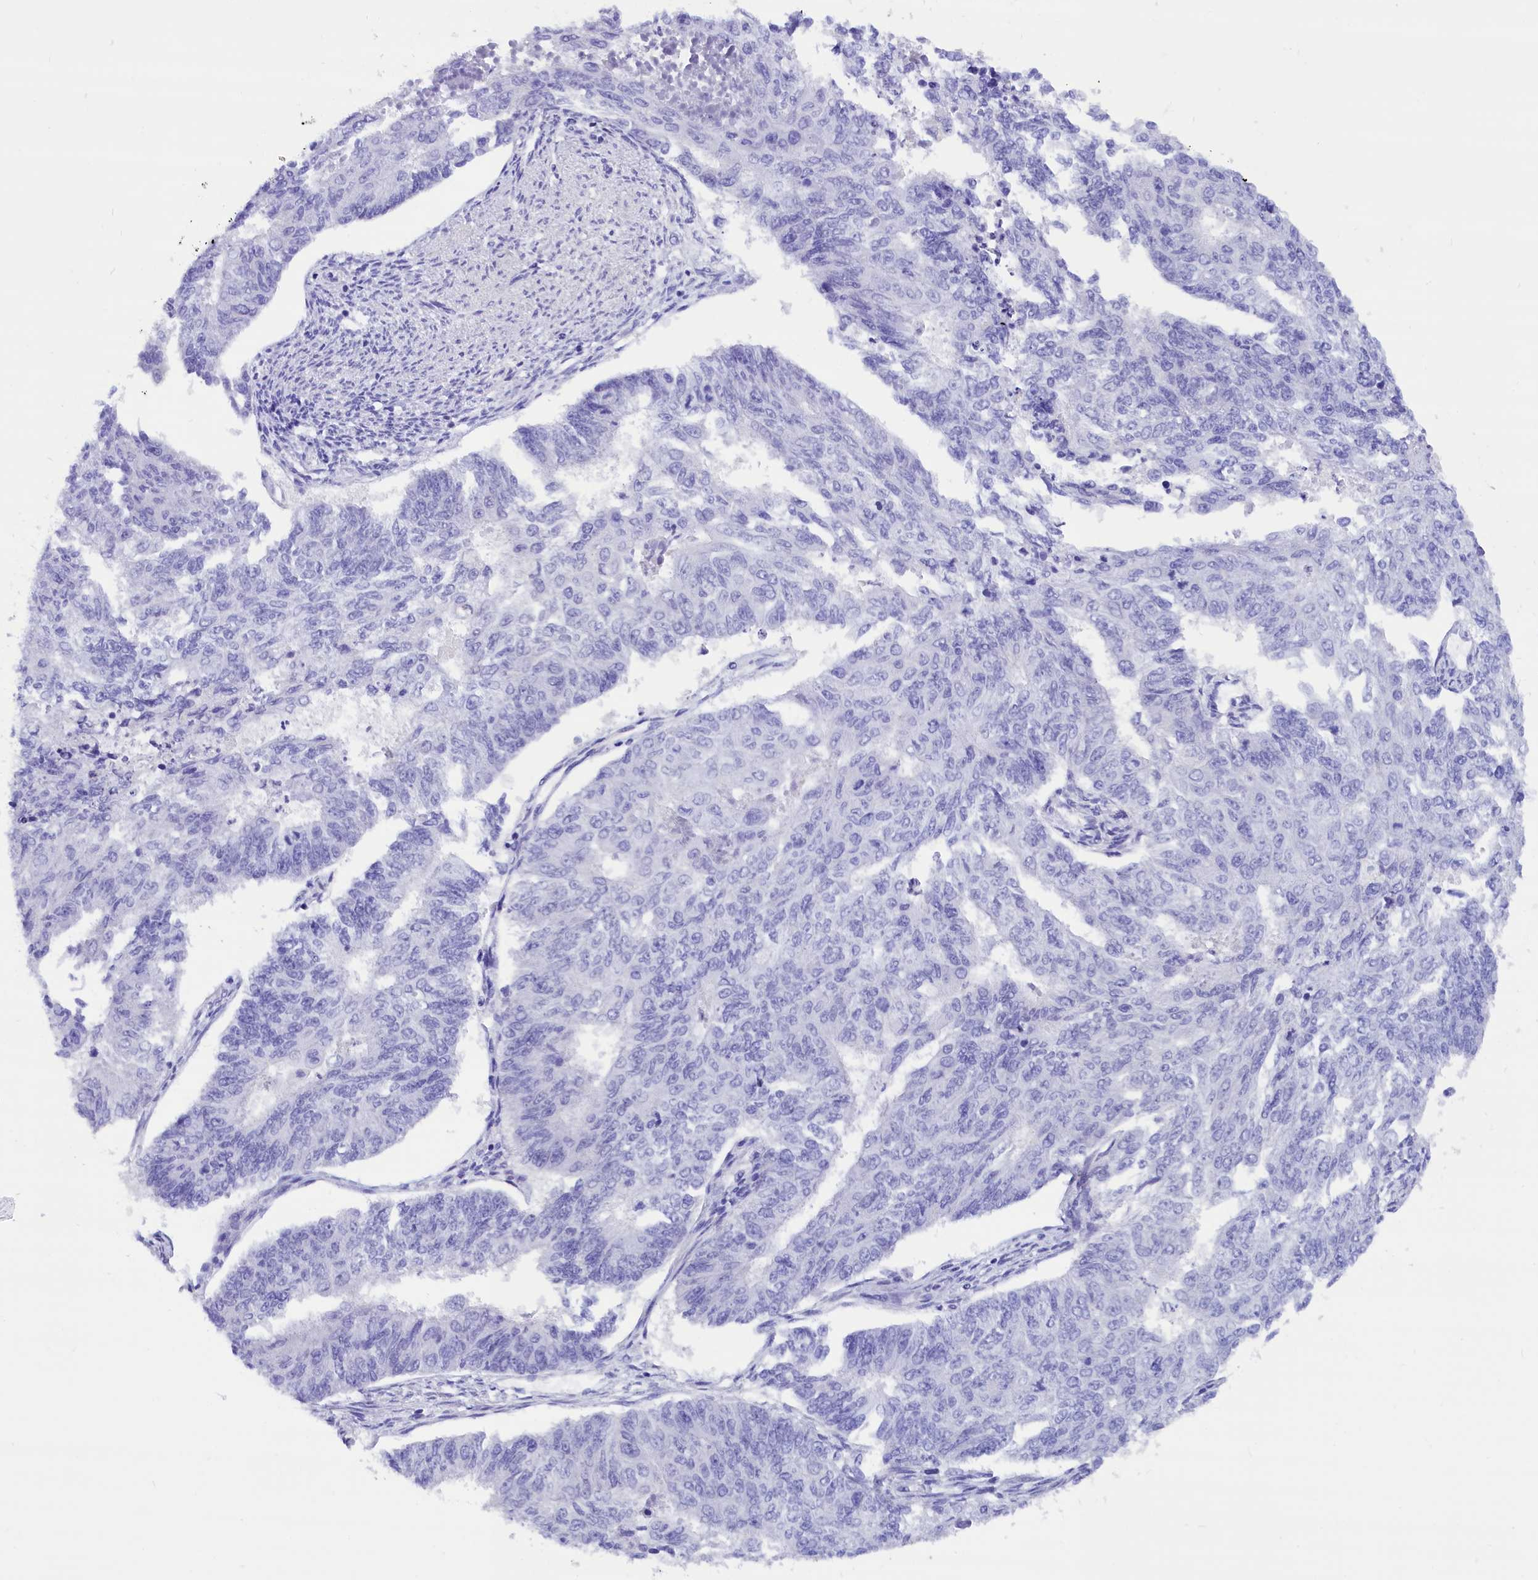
{"staining": {"intensity": "negative", "quantity": "none", "location": "none"}, "tissue": "endometrial cancer", "cell_type": "Tumor cells", "image_type": "cancer", "snomed": [{"axis": "morphology", "description": "Adenocarcinoma, NOS"}, {"axis": "topography", "description": "Endometrium"}], "caption": "IHC of adenocarcinoma (endometrial) exhibits no expression in tumor cells. (DAB (3,3'-diaminobenzidine) immunohistochemistry (IHC), high magnification).", "gene": "ABAT", "patient": {"sex": "female", "age": 32}}